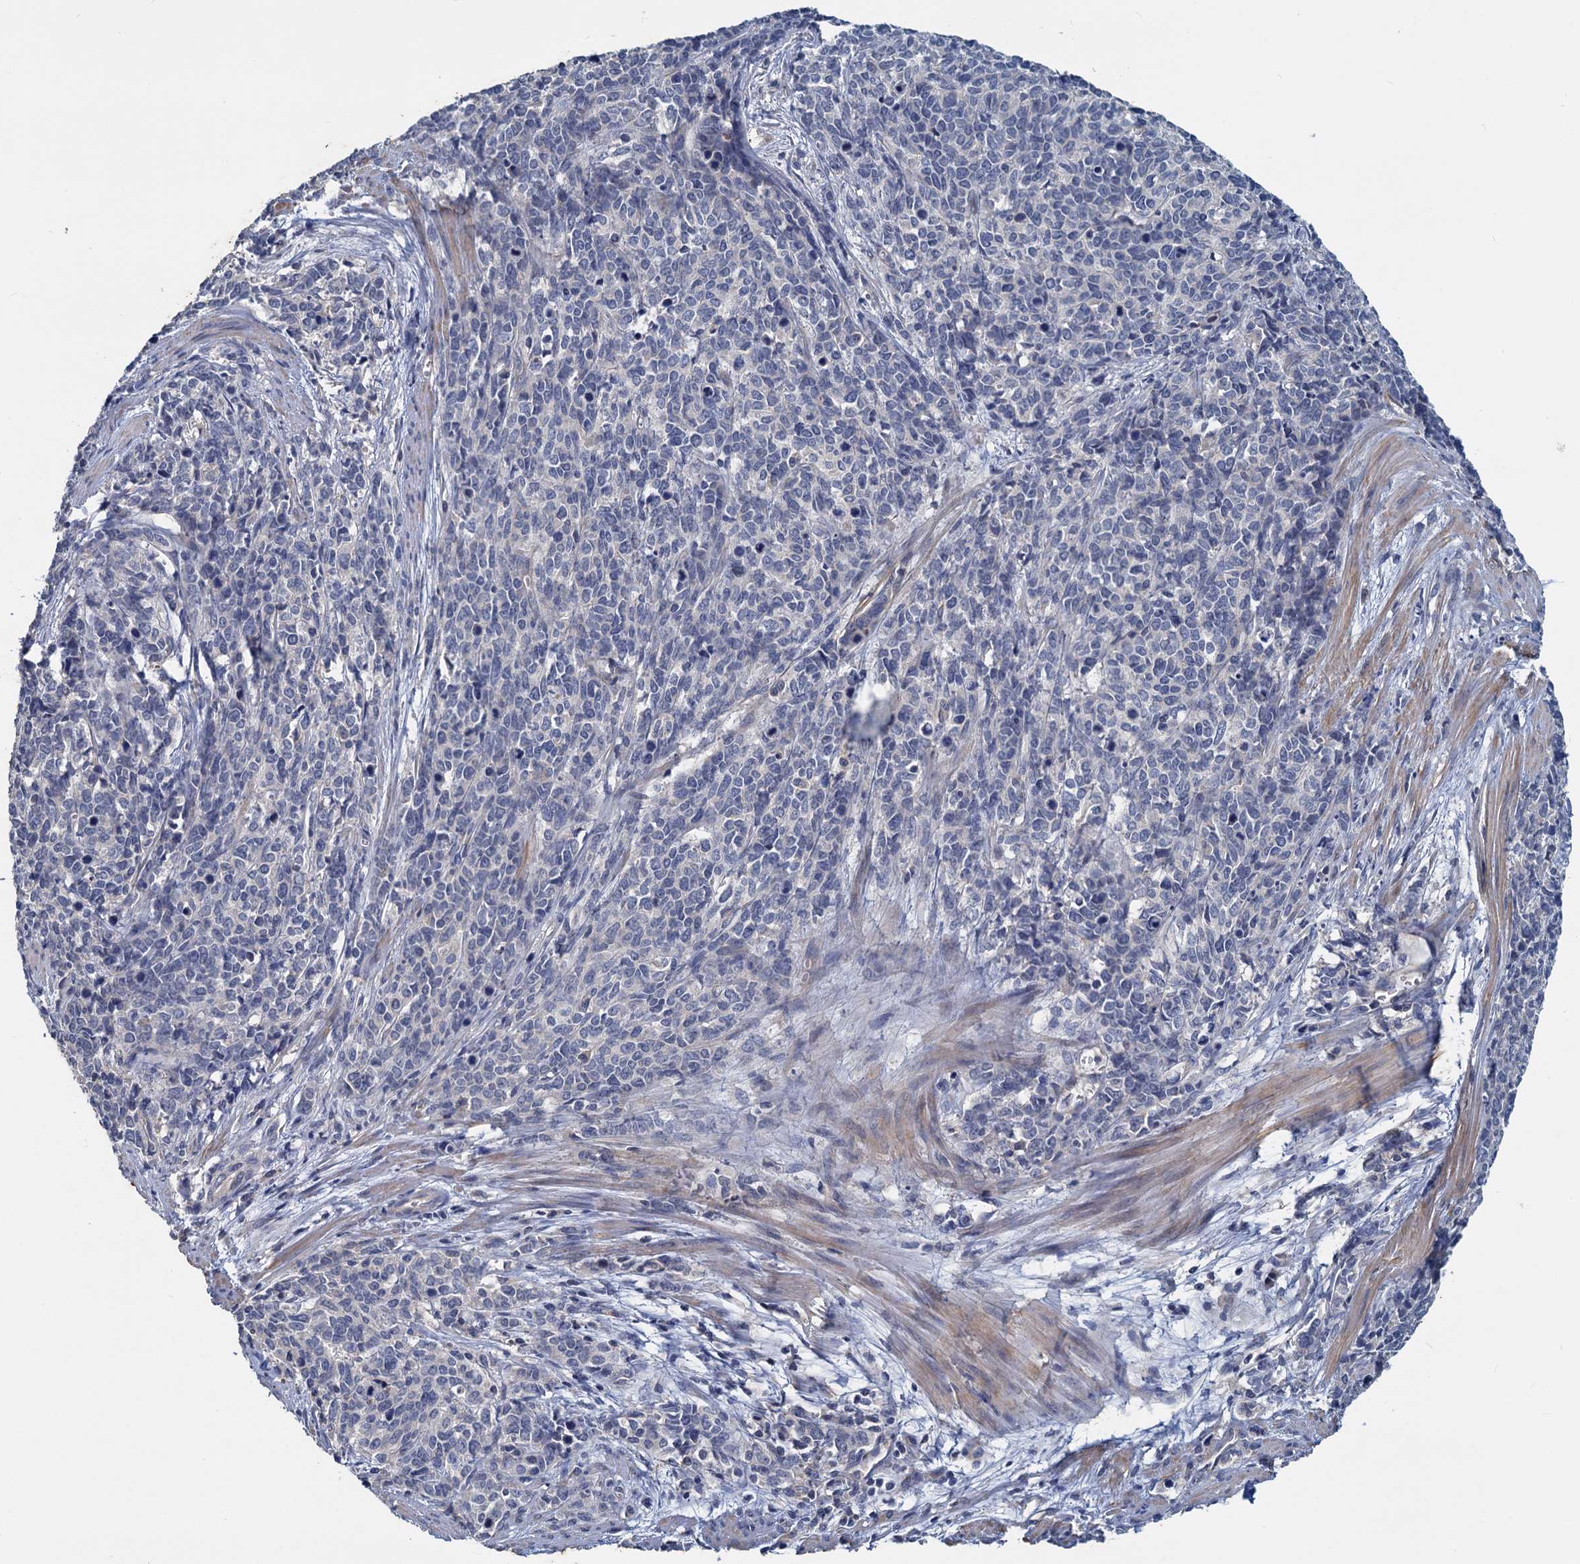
{"staining": {"intensity": "negative", "quantity": "none", "location": "none"}, "tissue": "cervical cancer", "cell_type": "Tumor cells", "image_type": "cancer", "snomed": [{"axis": "morphology", "description": "Squamous cell carcinoma, NOS"}, {"axis": "topography", "description": "Cervix"}], "caption": "Immunohistochemical staining of human cervical squamous cell carcinoma reveals no significant staining in tumor cells.", "gene": "SLC2A7", "patient": {"sex": "female", "age": 60}}